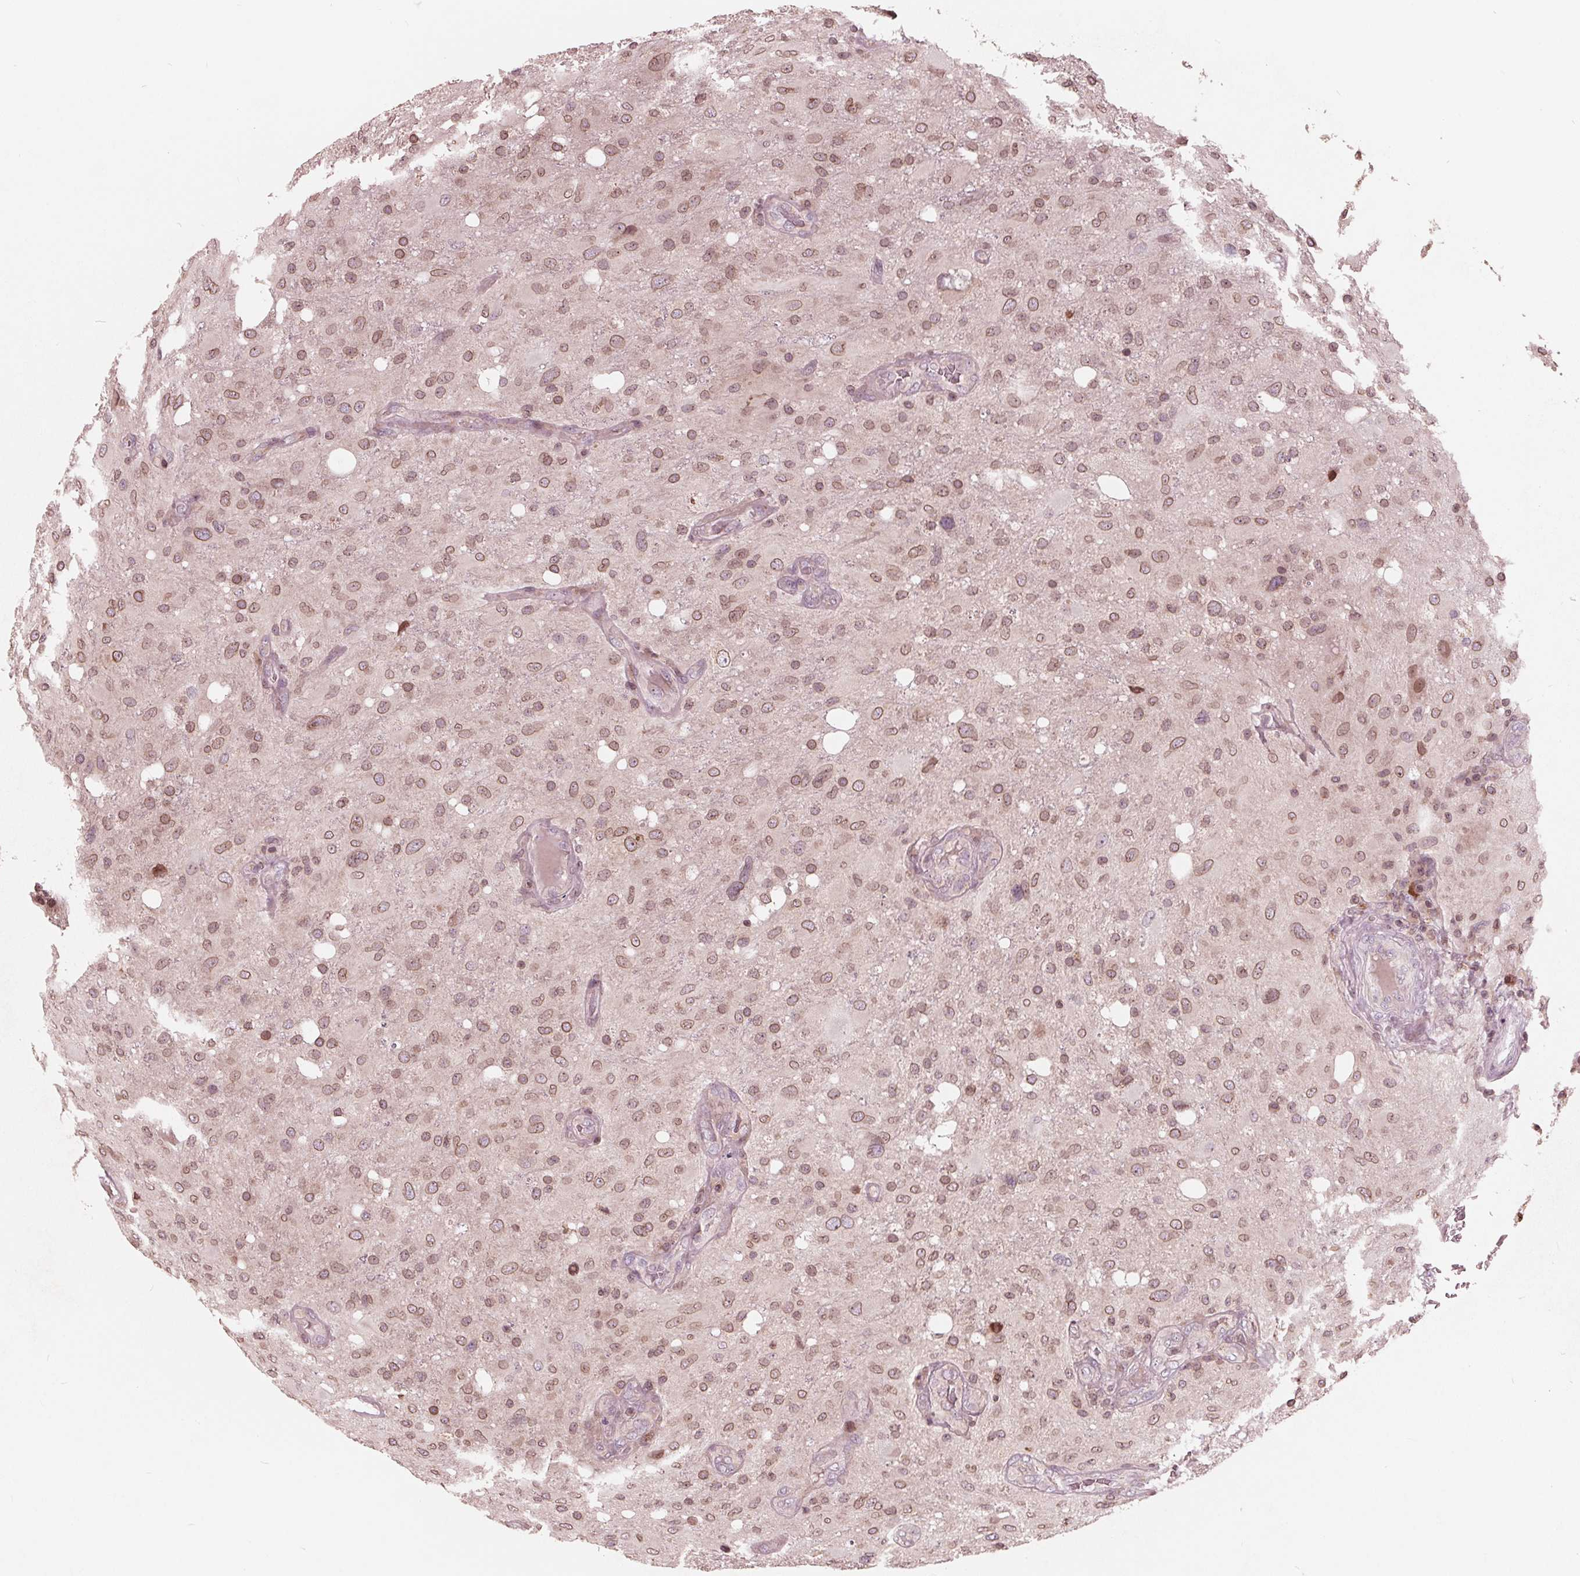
{"staining": {"intensity": "moderate", "quantity": ">75%", "location": "cytoplasmic/membranous,nuclear"}, "tissue": "glioma", "cell_type": "Tumor cells", "image_type": "cancer", "snomed": [{"axis": "morphology", "description": "Glioma, malignant, High grade"}, {"axis": "topography", "description": "Brain"}], "caption": "Glioma stained with a brown dye reveals moderate cytoplasmic/membranous and nuclear positive positivity in approximately >75% of tumor cells.", "gene": "NUP210", "patient": {"sex": "male", "age": 53}}